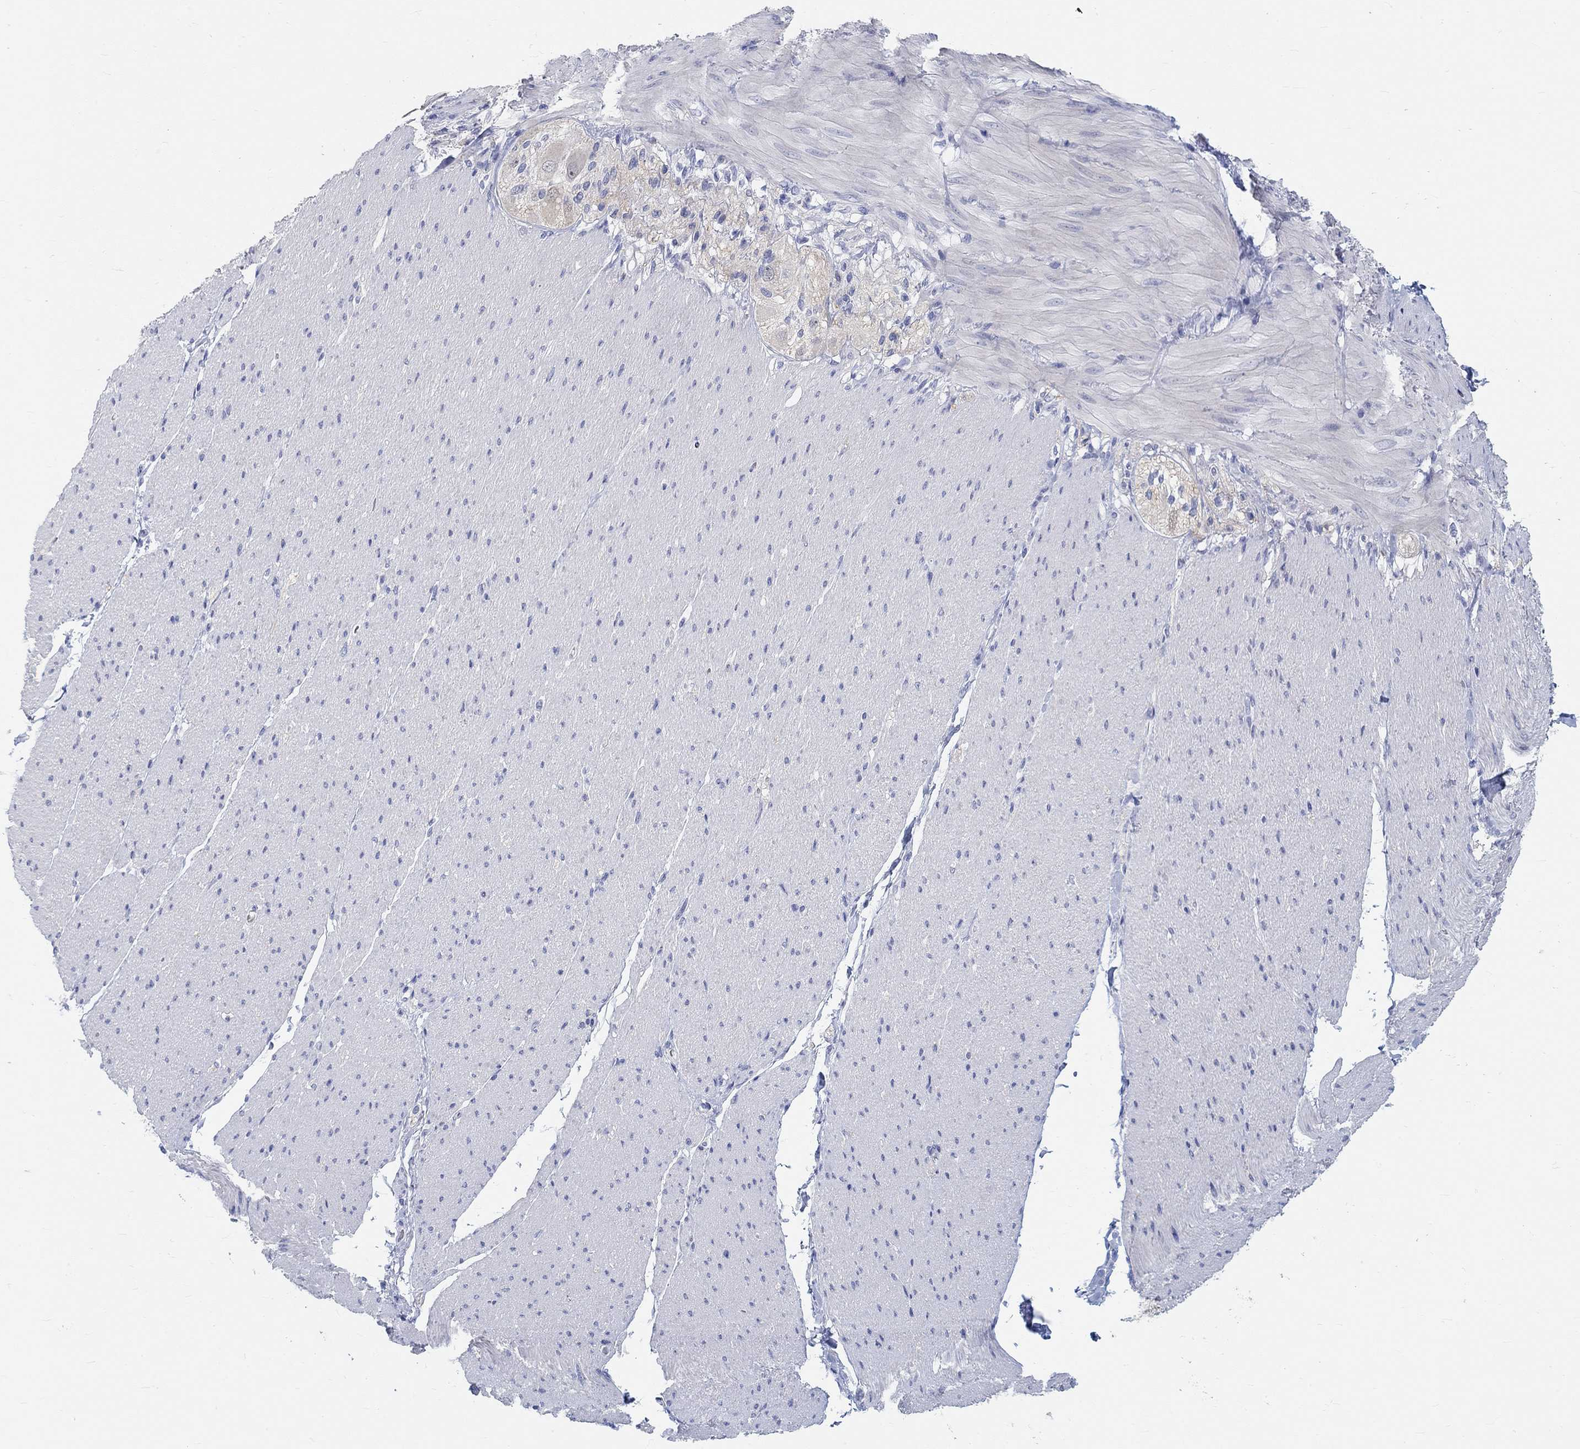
{"staining": {"intensity": "negative", "quantity": "none", "location": "none"}, "tissue": "adipose tissue", "cell_type": "Adipocytes", "image_type": "normal", "snomed": [{"axis": "morphology", "description": "Normal tissue, NOS"}, {"axis": "topography", "description": "Smooth muscle"}, {"axis": "topography", "description": "Duodenum"}, {"axis": "topography", "description": "Peripheral nerve tissue"}], "caption": "Immunohistochemistry of benign adipose tissue reveals no positivity in adipocytes.", "gene": "GRIA3", "patient": {"sex": "female", "age": 61}}